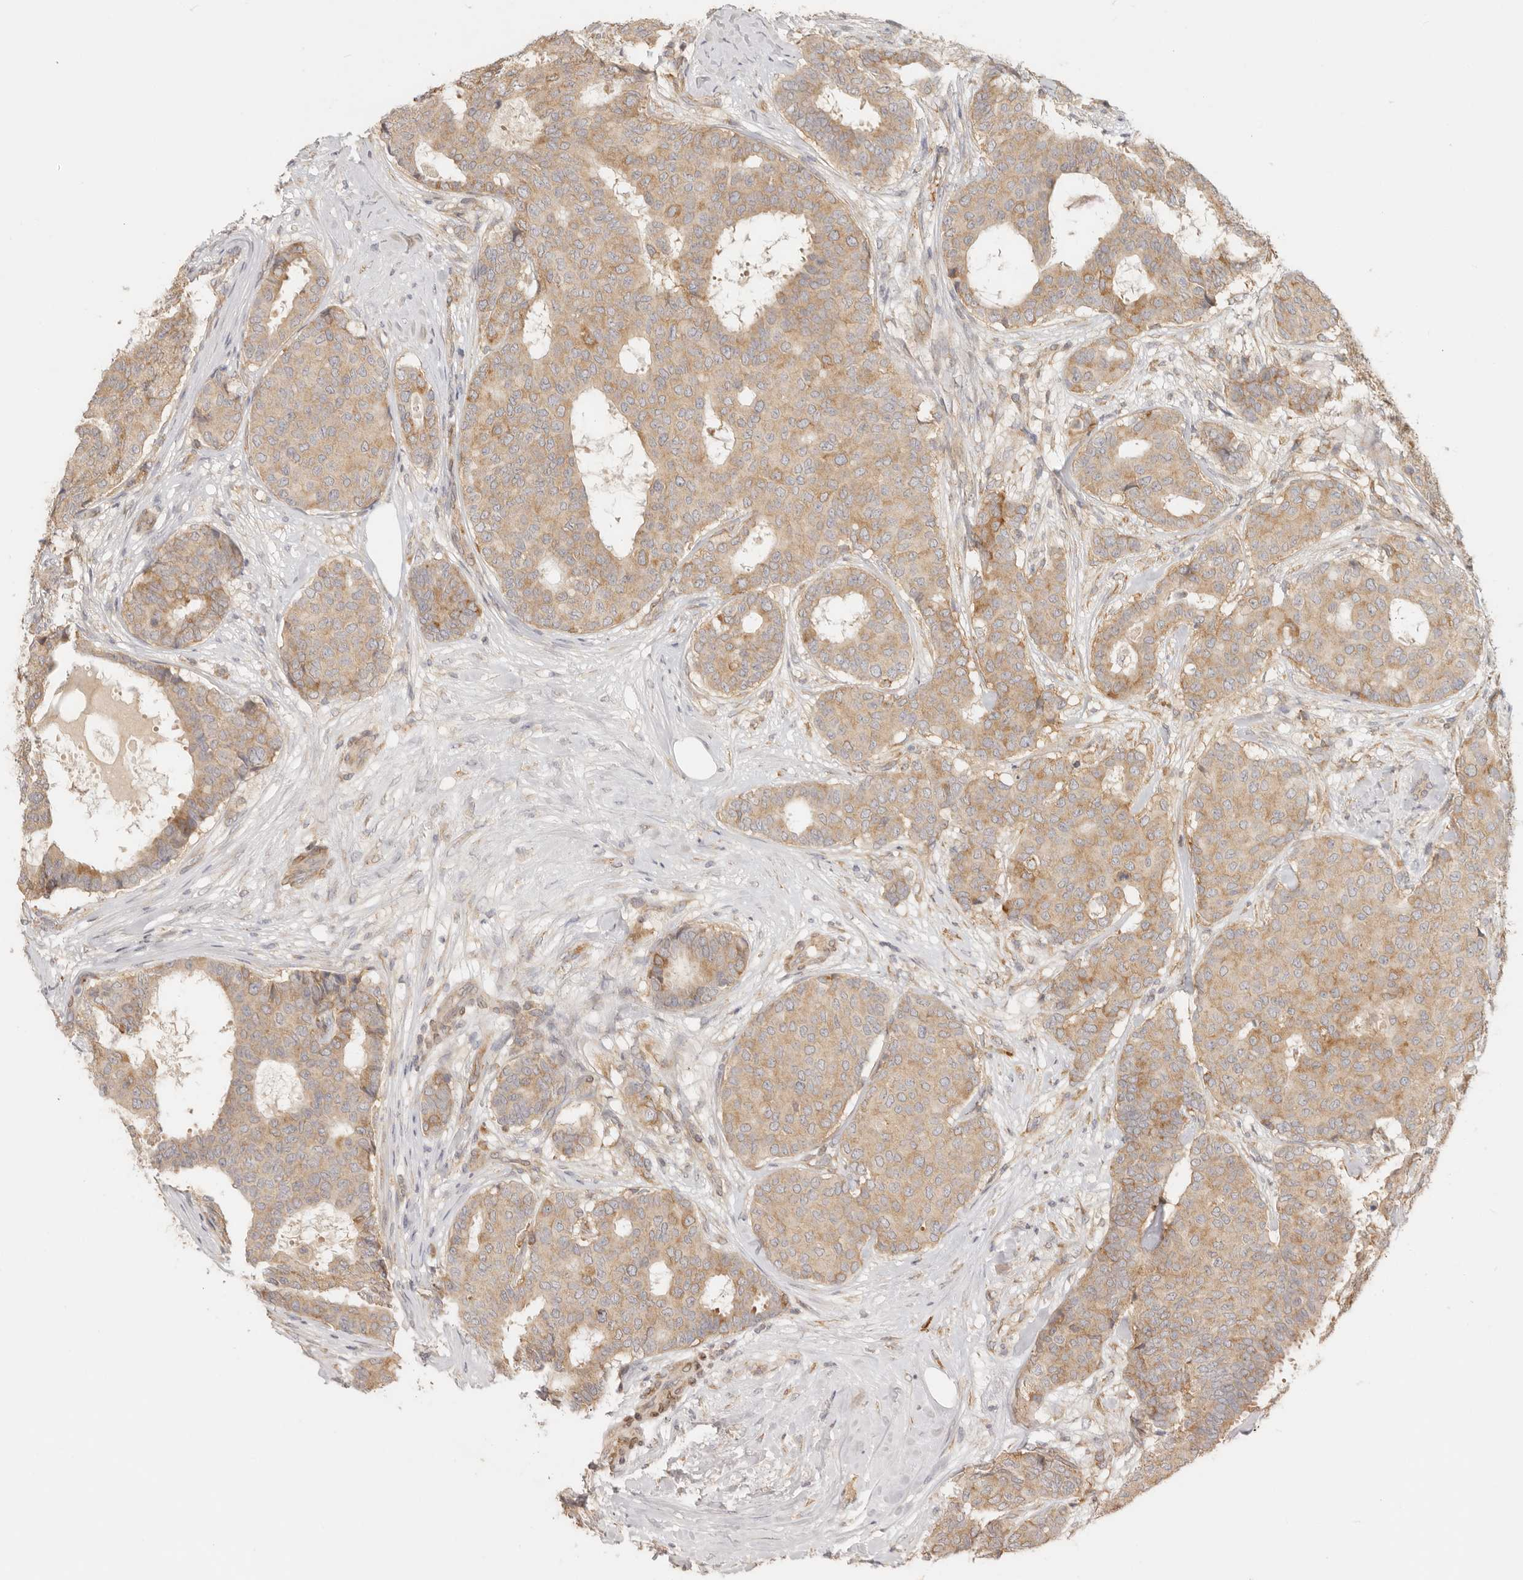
{"staining": {"intensity": "weak", "quantity": ">75%", "location": "cytoplasmic/membranous"}, "tissue": "breast cancer", "cell_type": "Tumor cells", "image_type": "cancer", "snomed": [{"axis": "morphology", "description": "Duct carcinoma"}, {"axis": "topography", "description": "Breast"}], "caption": "The histopathology image shows a brown stain indicating the presence of a protein in the cytoplasmic/membranous of tumor cells in breast cancer.", "gene": "PABPC4", "patient": {"sex": "female", "age": 75}}